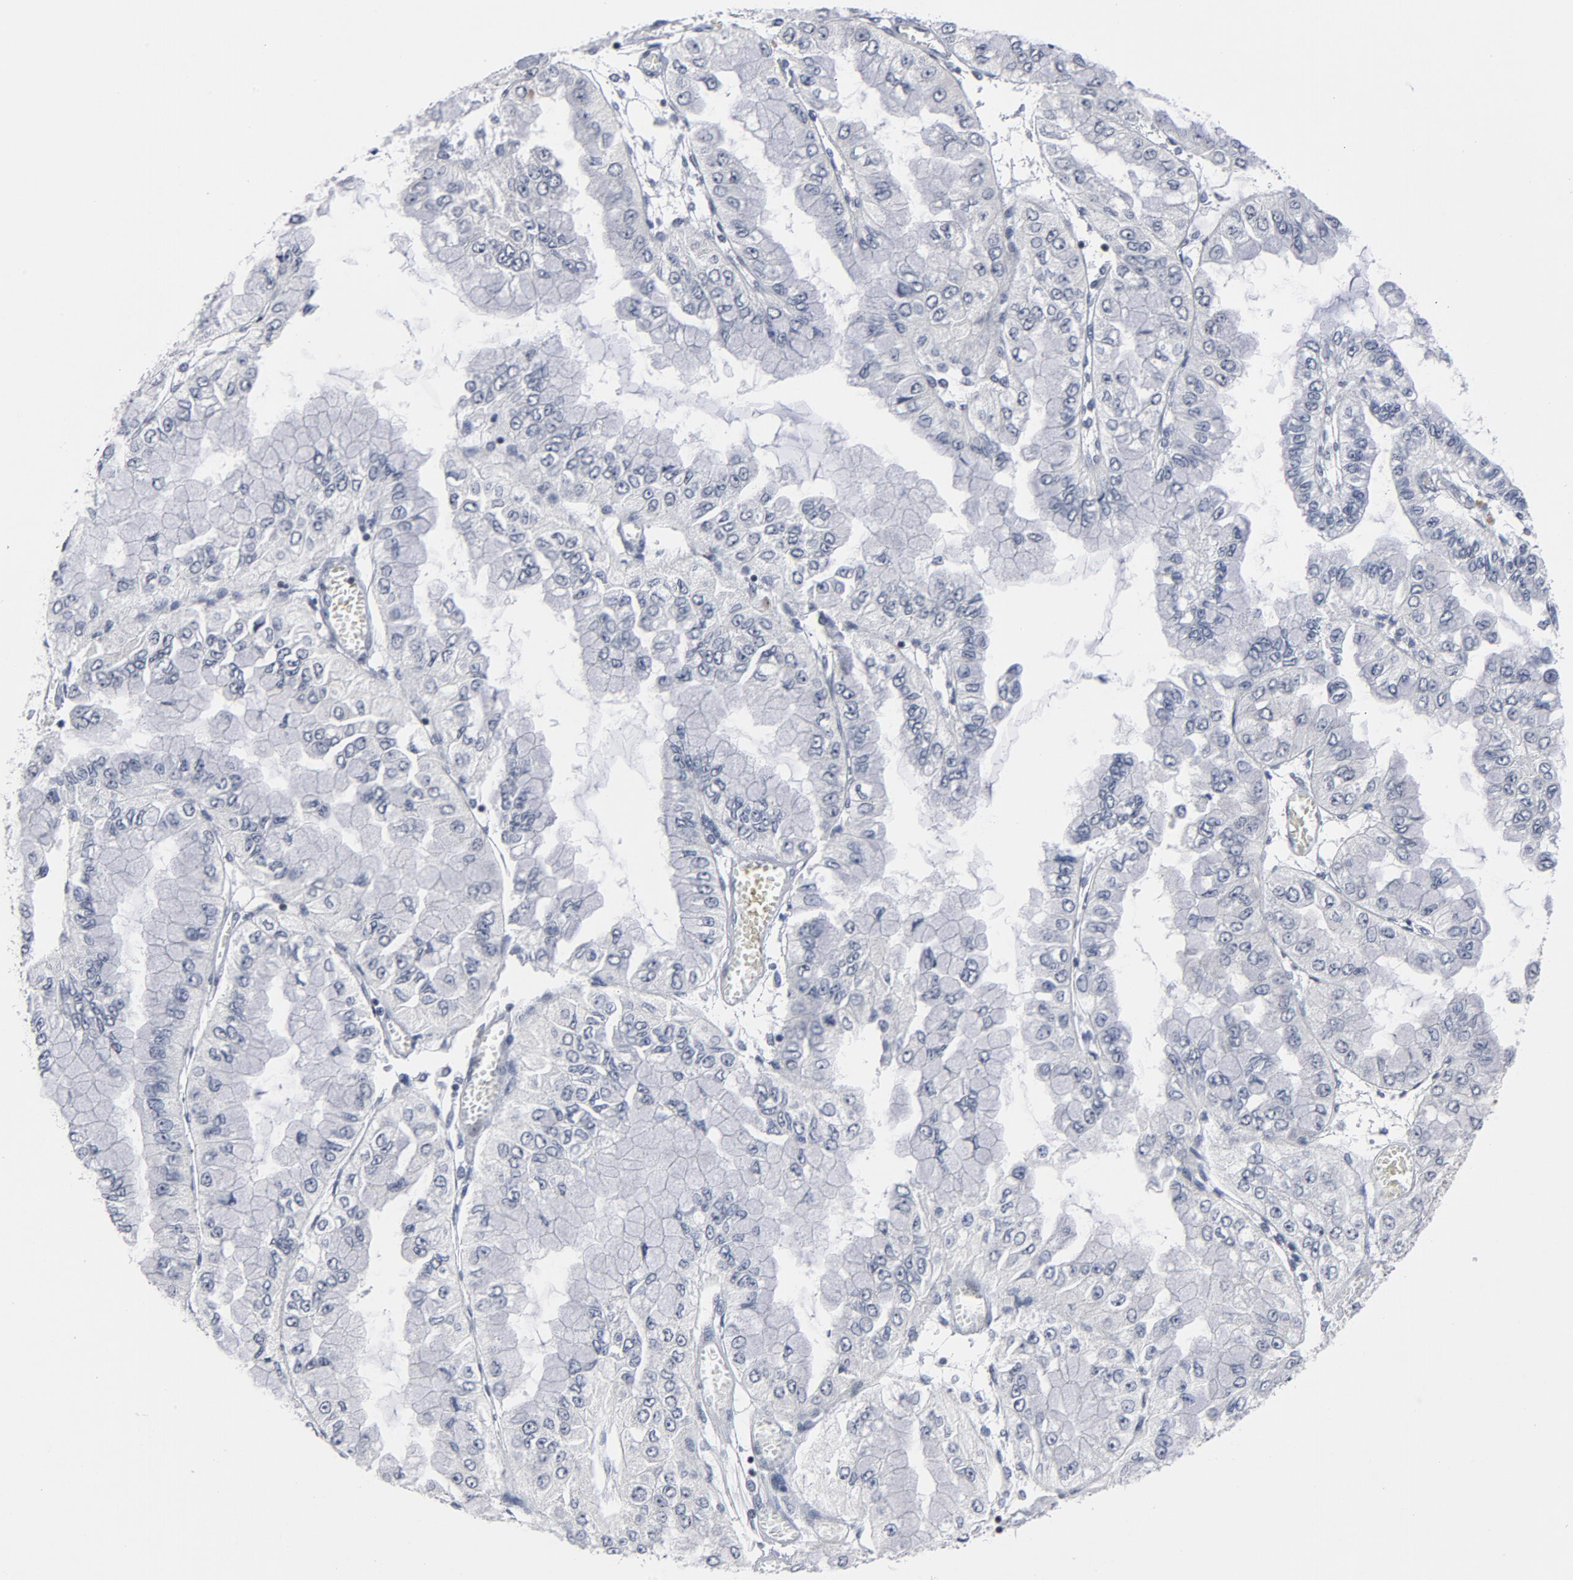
{"staining": {"intensity": "negative", "quantity": "none", "location": "none"}, "tissue": "liver cancer", "cell_type": "Tumor cells", "image_type": "cancer", "snomed": [{"axis": "morphology", "description": "Cholangiocarcinoma"}, {"axis": "topography", "description": "Liver"}], "caption": "DAB immunohistochemical staining of human liver cancer shows no significant expression in tumor cells. Brightfield microscopy of immunohistochemistry stained with DAB (3,3'-diaminobenzidine) (brown) and hematoxylin (blue), captured at high magnification.", "gene": "GABPA", "patient": {"sex": "female", "age": 79}}